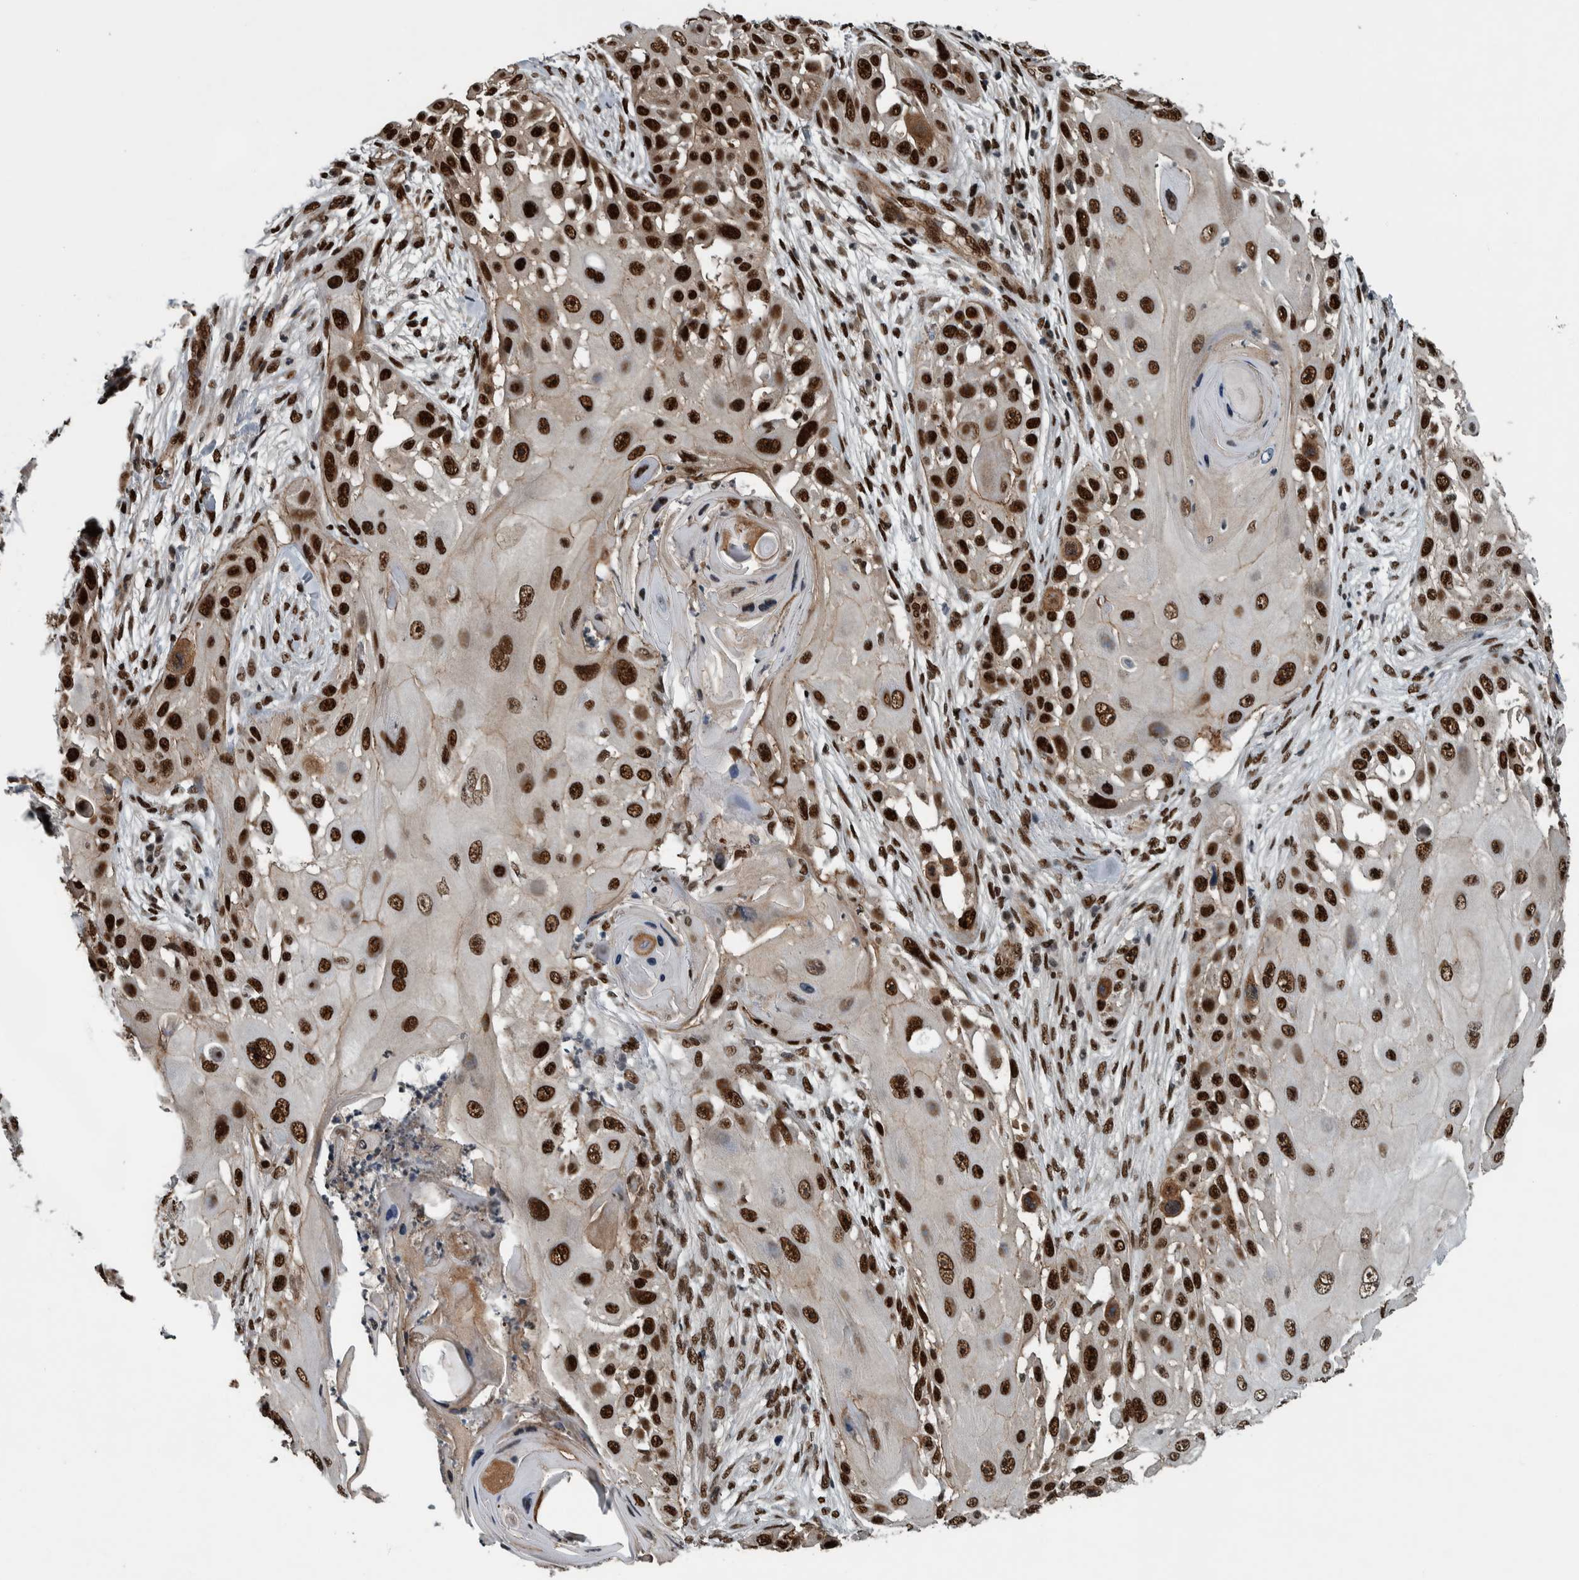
{"staining": {"intensity": "strong", "quantity": ">75%", "location": "nuclear"}, "tissue": "skin cancer", "cell_type": "Tumor cells", "image_type": "cancer", "snomed": [{"axis": "morphology", "description": "Squamous cell carcinoma, NOS"}, {"axis": "topography", "description": "Skin"}], "caption": "Immunohistochemistry (IHC) of skin cancer reveals high levels of strong nuclear staining in approximately >75% of tumor cells. (brown staining indicates protein expression, while blue staining denotes nuclei).", "gene": "FAM135B", "patient": {"sex": "female", "age": 44}}